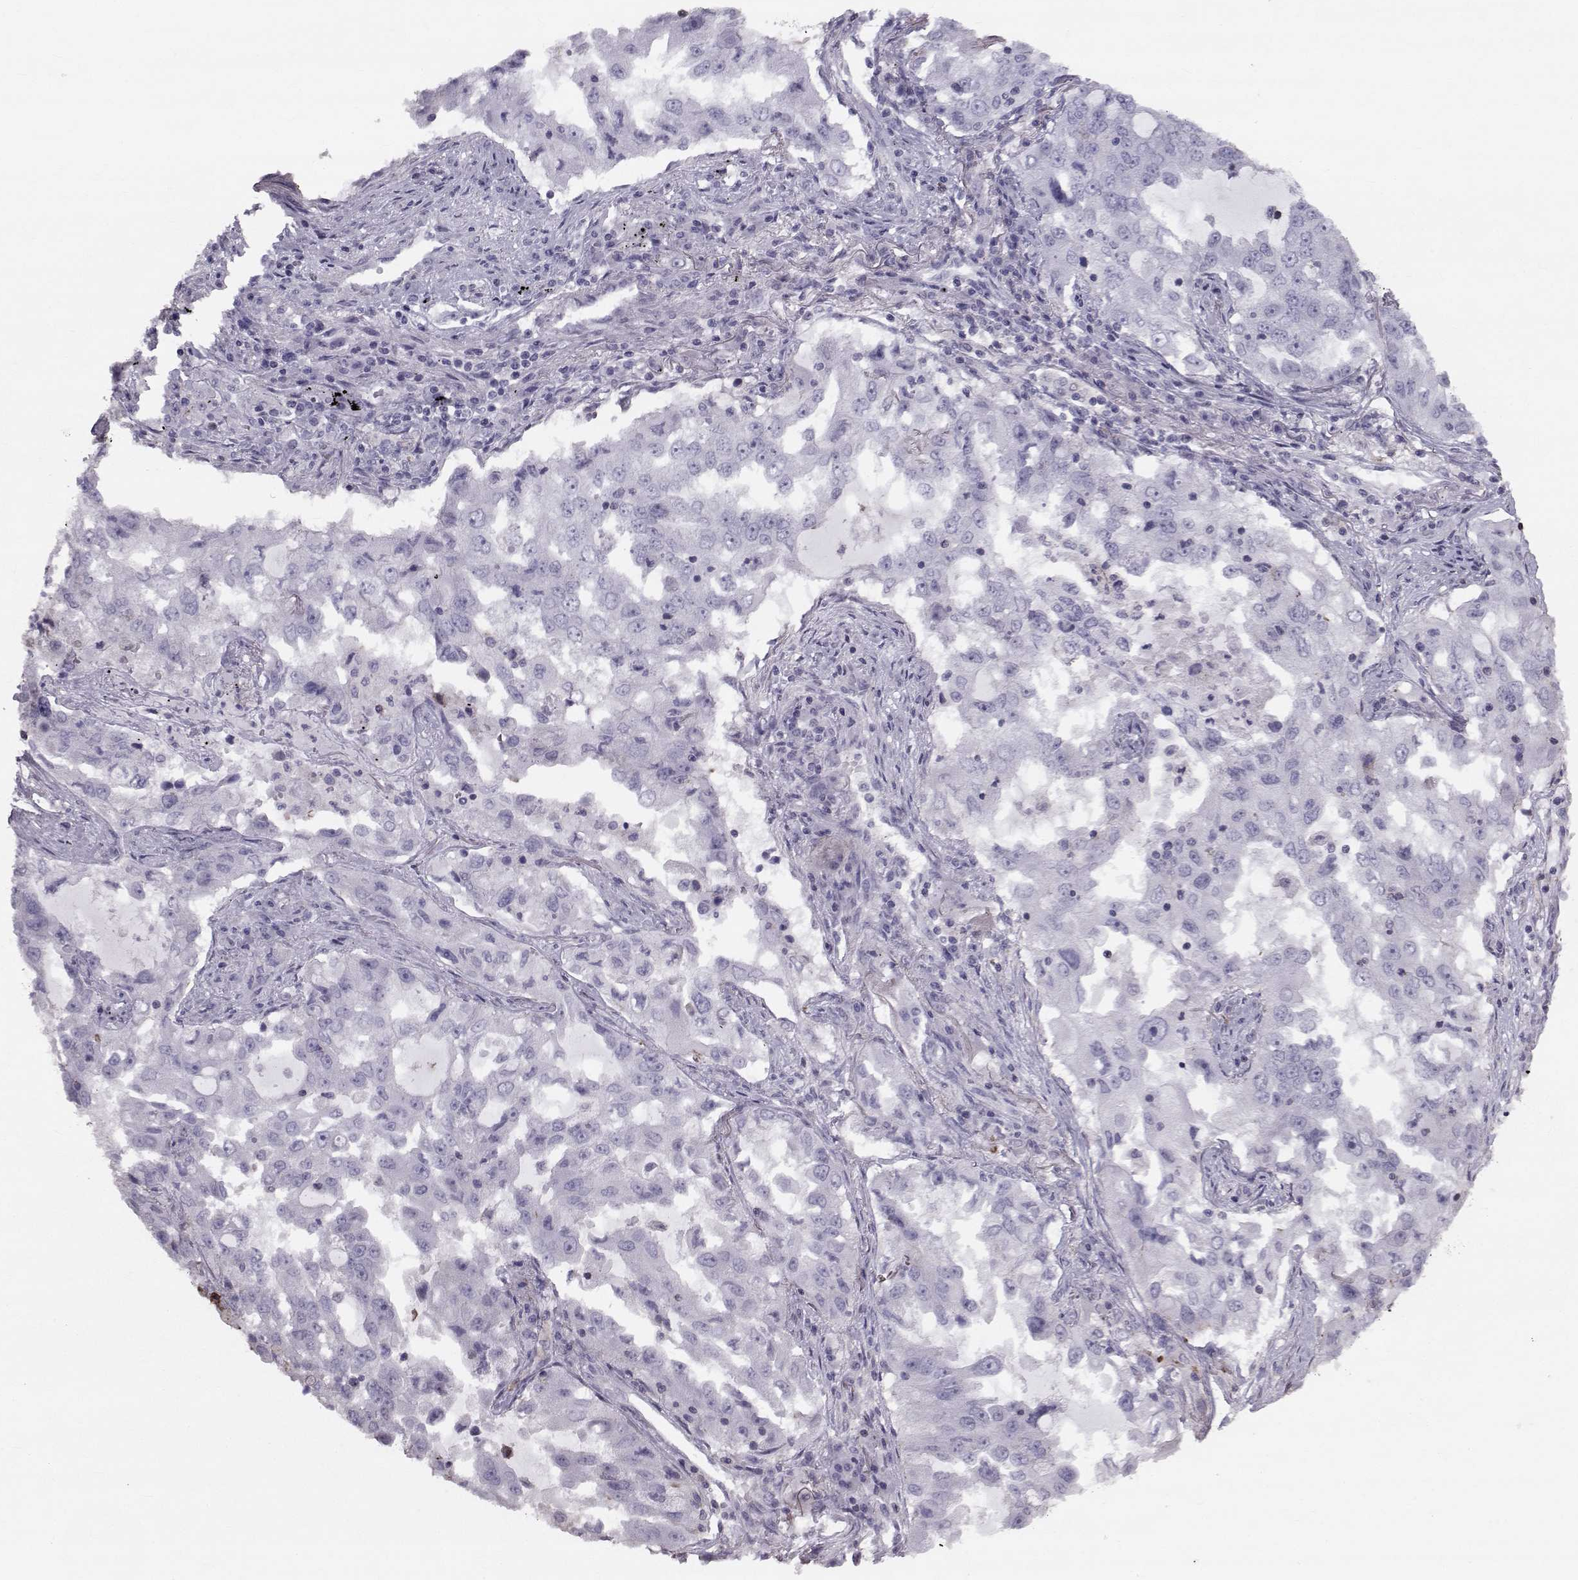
{"staining": {"intensity": "negative", "quantity": "none", "location": "none"}, "tissue": "lung cancer", "cell_type": "Tumor cells", "image_type": "cancer", "snomed": [{"axis": "morphology", "description": "Adenocarcinoma, NOS"}, {"axis": "topography", "description": "Lung"}], "caption": "Micrograph shows no protein expression in tumor cells of lung adenocarcinoma tissue.", "gene": "GARIN3", "patient": {"sex": "female", "age": 61}}